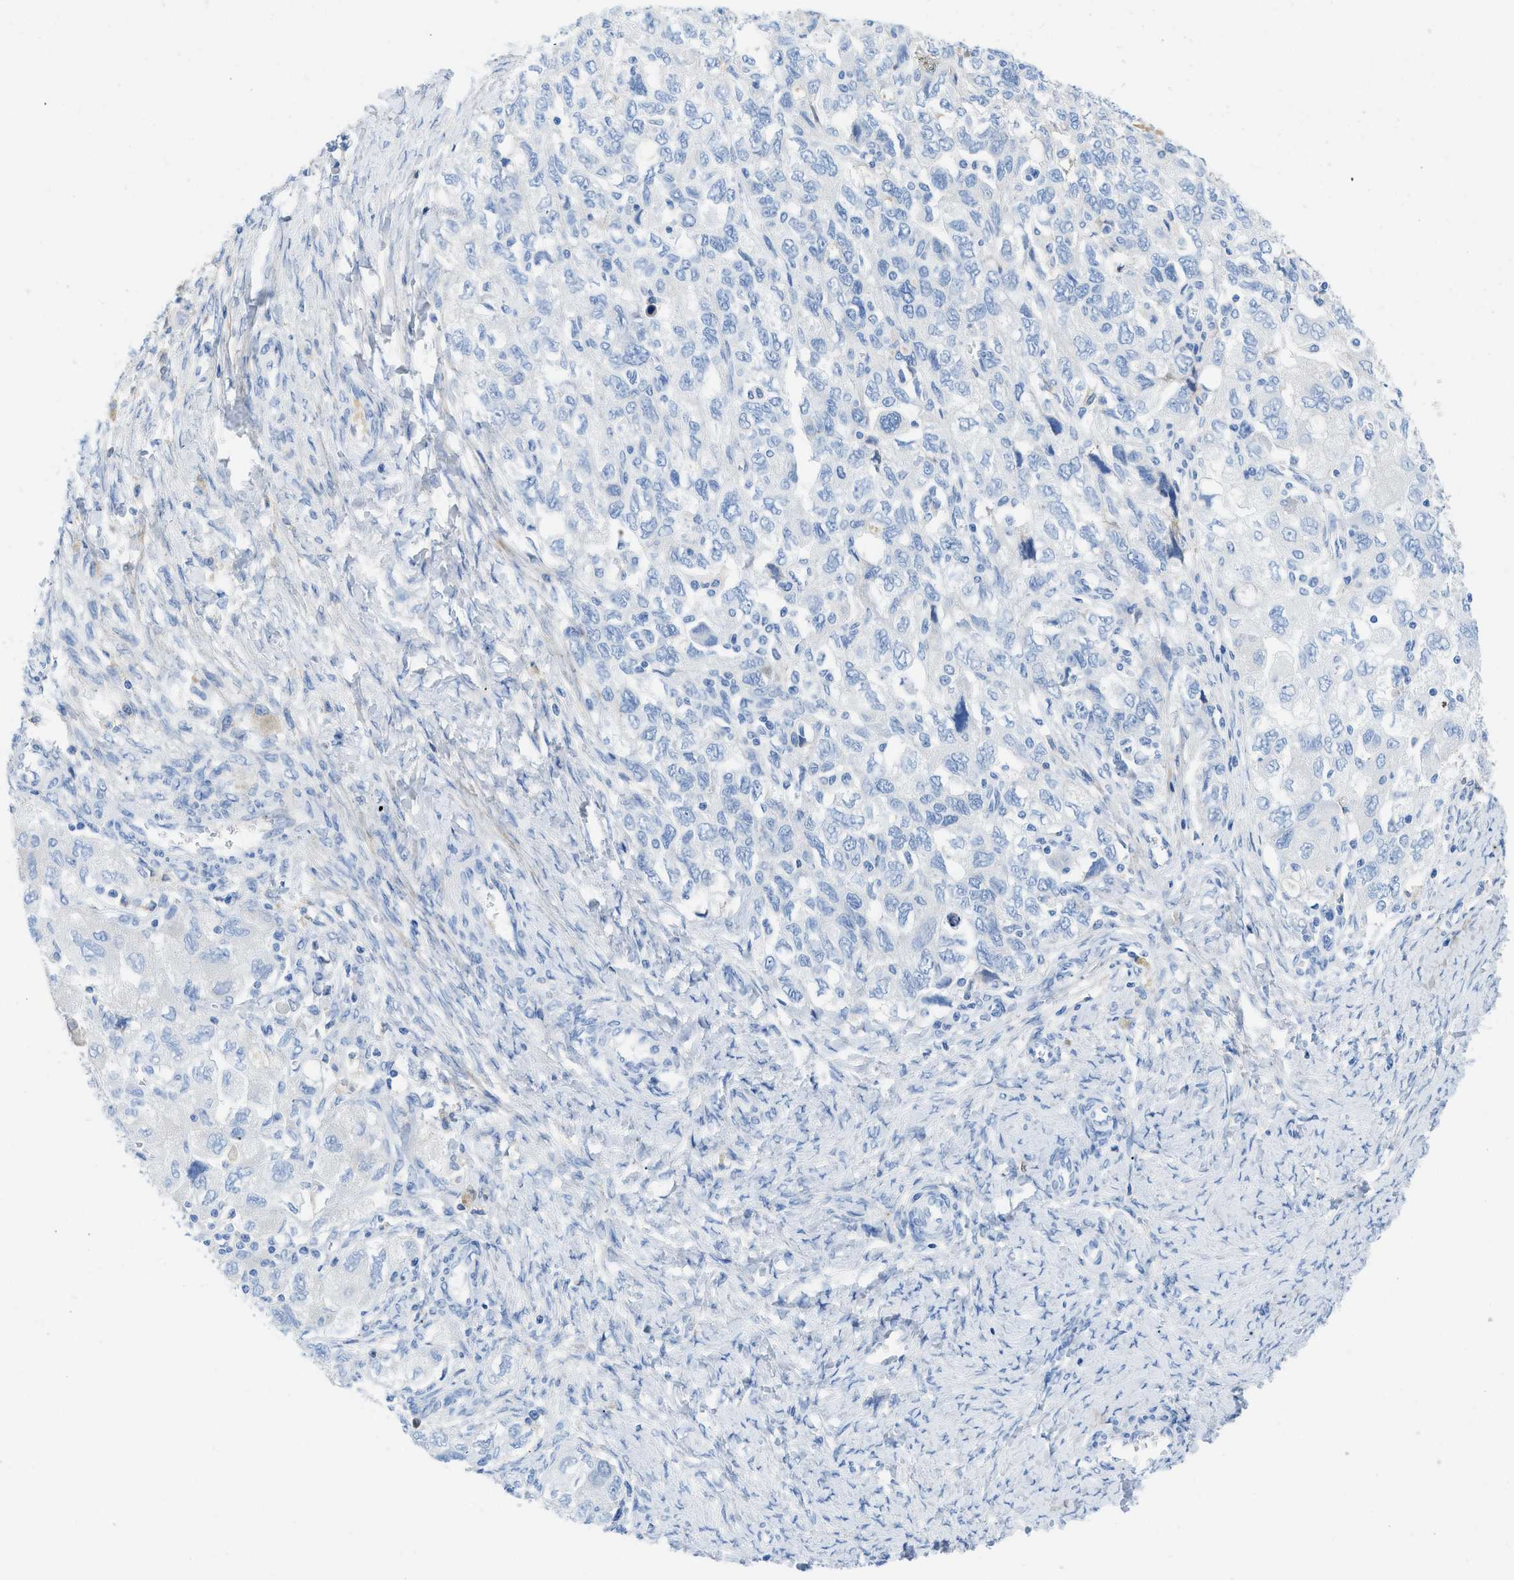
{"staining": {"intensity": "negative", "quantity": "none", "location": "none"}, "tissue": "ovarian cancer", "cell_type": "Tumor cells", "image_type": "cancer", "snomed": [{"axis": "morphology", "description": "Carcinoma, NOS"}, {"axis": "morphology", "description": "Cystadenocarcinoma, serous, NOS"}, {"axis": "topography", "description": "Ovary"}], "caption": "DAB (3,3'-diaminobenzidine) immunohistochemical staining of serous cystadenocarcinoma (ovarian) demonstrates no significant positivity in tumor cells. (DAB IHC with hematoxylin counter stain).", "gene": "COL3A1", "patient": {"sex": "female", "age": 69}}